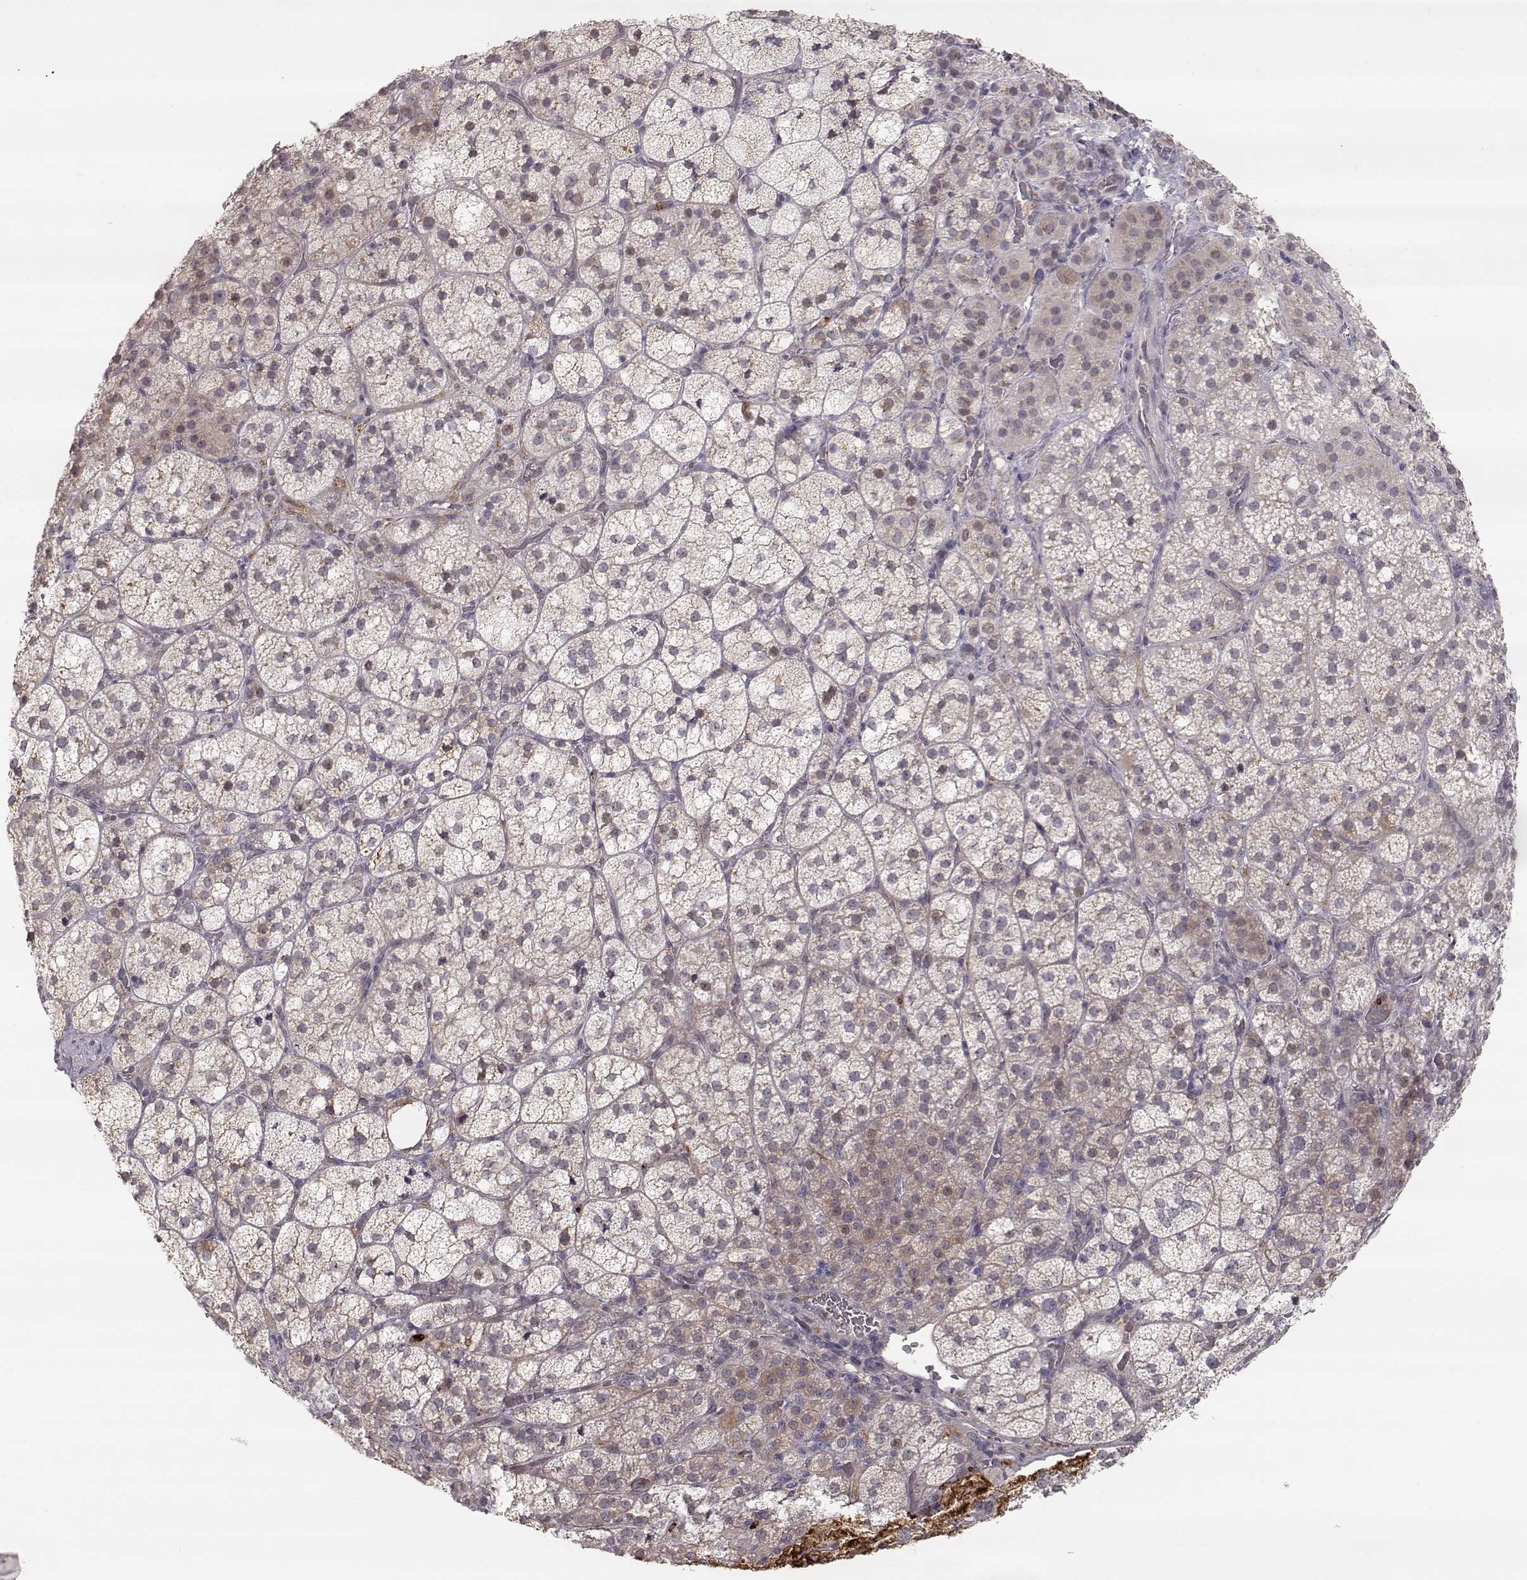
{"staining": {"intensity": "strong", "quantity": "<25%", "location": "cytoplasmic/membranous"}, "tissue": "adrenal gland", "cell_type": "Glandular cells", "image_type": "normal", "snomed": [{"axis": "morphology", "description": "Normal tissue, NOS"}, {"axis": "topography", "description": "Adrenal gland"}], "caption": "Unremarkable adrenal gland demonstrates strong cytoplasmic/membranous expression in approximately <25% of glandular cells, visualized by immunohistochemistry. The staining is performed using DAB brown chromogen to label protein expression. The nuclei are counter-stained blue using hematoxylin.", "gene": "PNMT", "patient": {"sex": "female", "age": 60}}